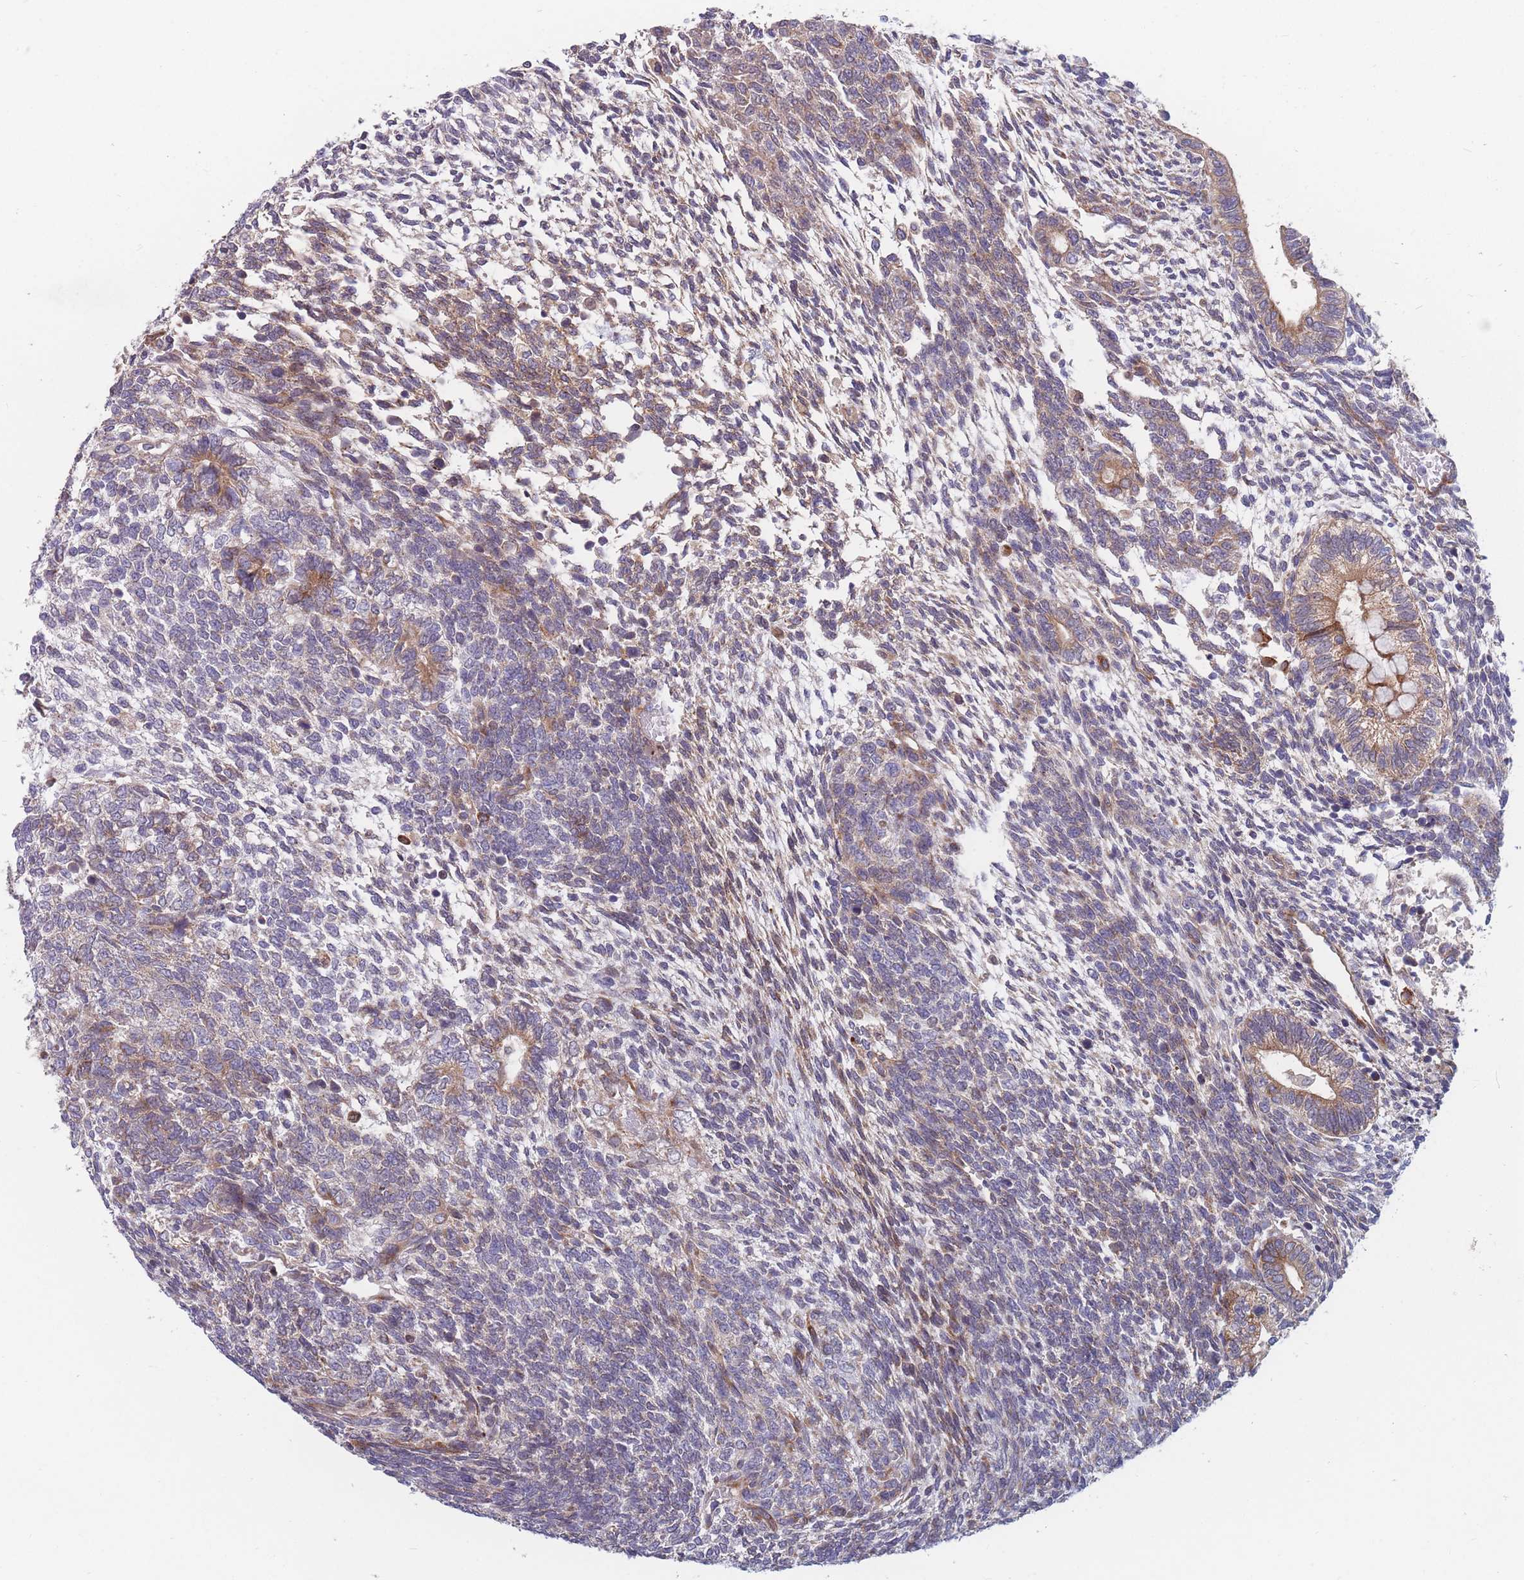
{"staining": {"intensity": "moderate", "quantity": "<25%", "location": "cytoplasmic/membranous"}, "tissue": "testis cancer", "cell_type": "Tumor cells", "image_type": "cancer", "snomed": [{"axis": "morphology", "description": "Carcinoma, Embryonal, NOS"}, {"axis": "topography", "description": "Testis"}], "caption": "Testis embryonal carcinoma stained with immunohistochemistry displays moderate cytoplasmic/membranous expression in approximately <25% of tumor cells.", "gene": "TMEM131L", "patient": {"sex": "male", "age": 23}}